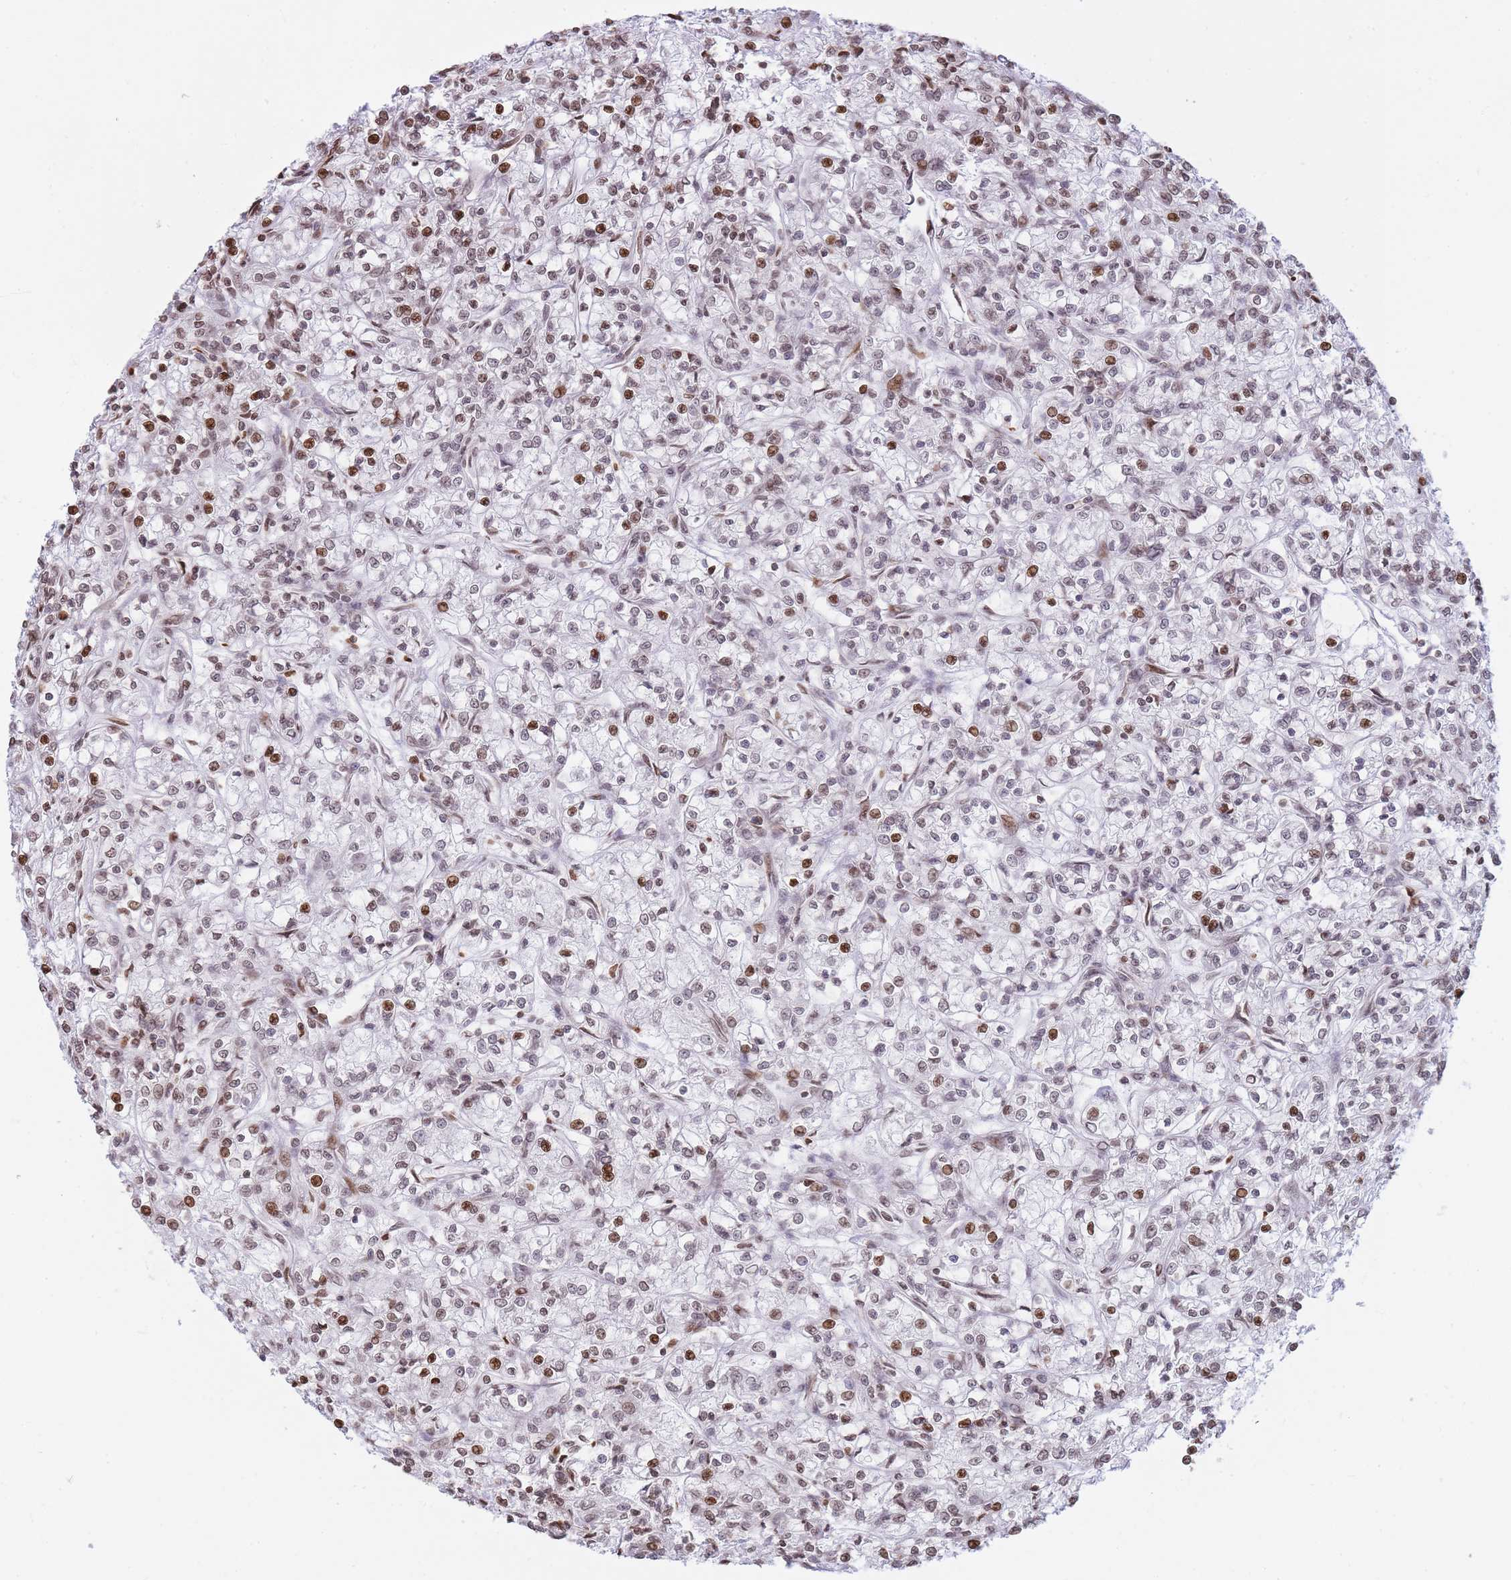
{"staining": {"intensity": "weak", "quantity": "25%-75%", "location": "nuclear"}, "tissue": "renal cancer", "cell_type": "Tumor cells", "image_type": "cancer", "snomed": [{"axis": "morphology", "description": "Adenocarcinoma, NOS"}, {"axis": "topography", "description": "Kidney"}], "caption": "A brown stain labels weak nuclear staining of a protein in human renal adenocarcinoma tumor cells.", "gene": "SHISAL1", "patient": {"sex": "female", "age": 59}}